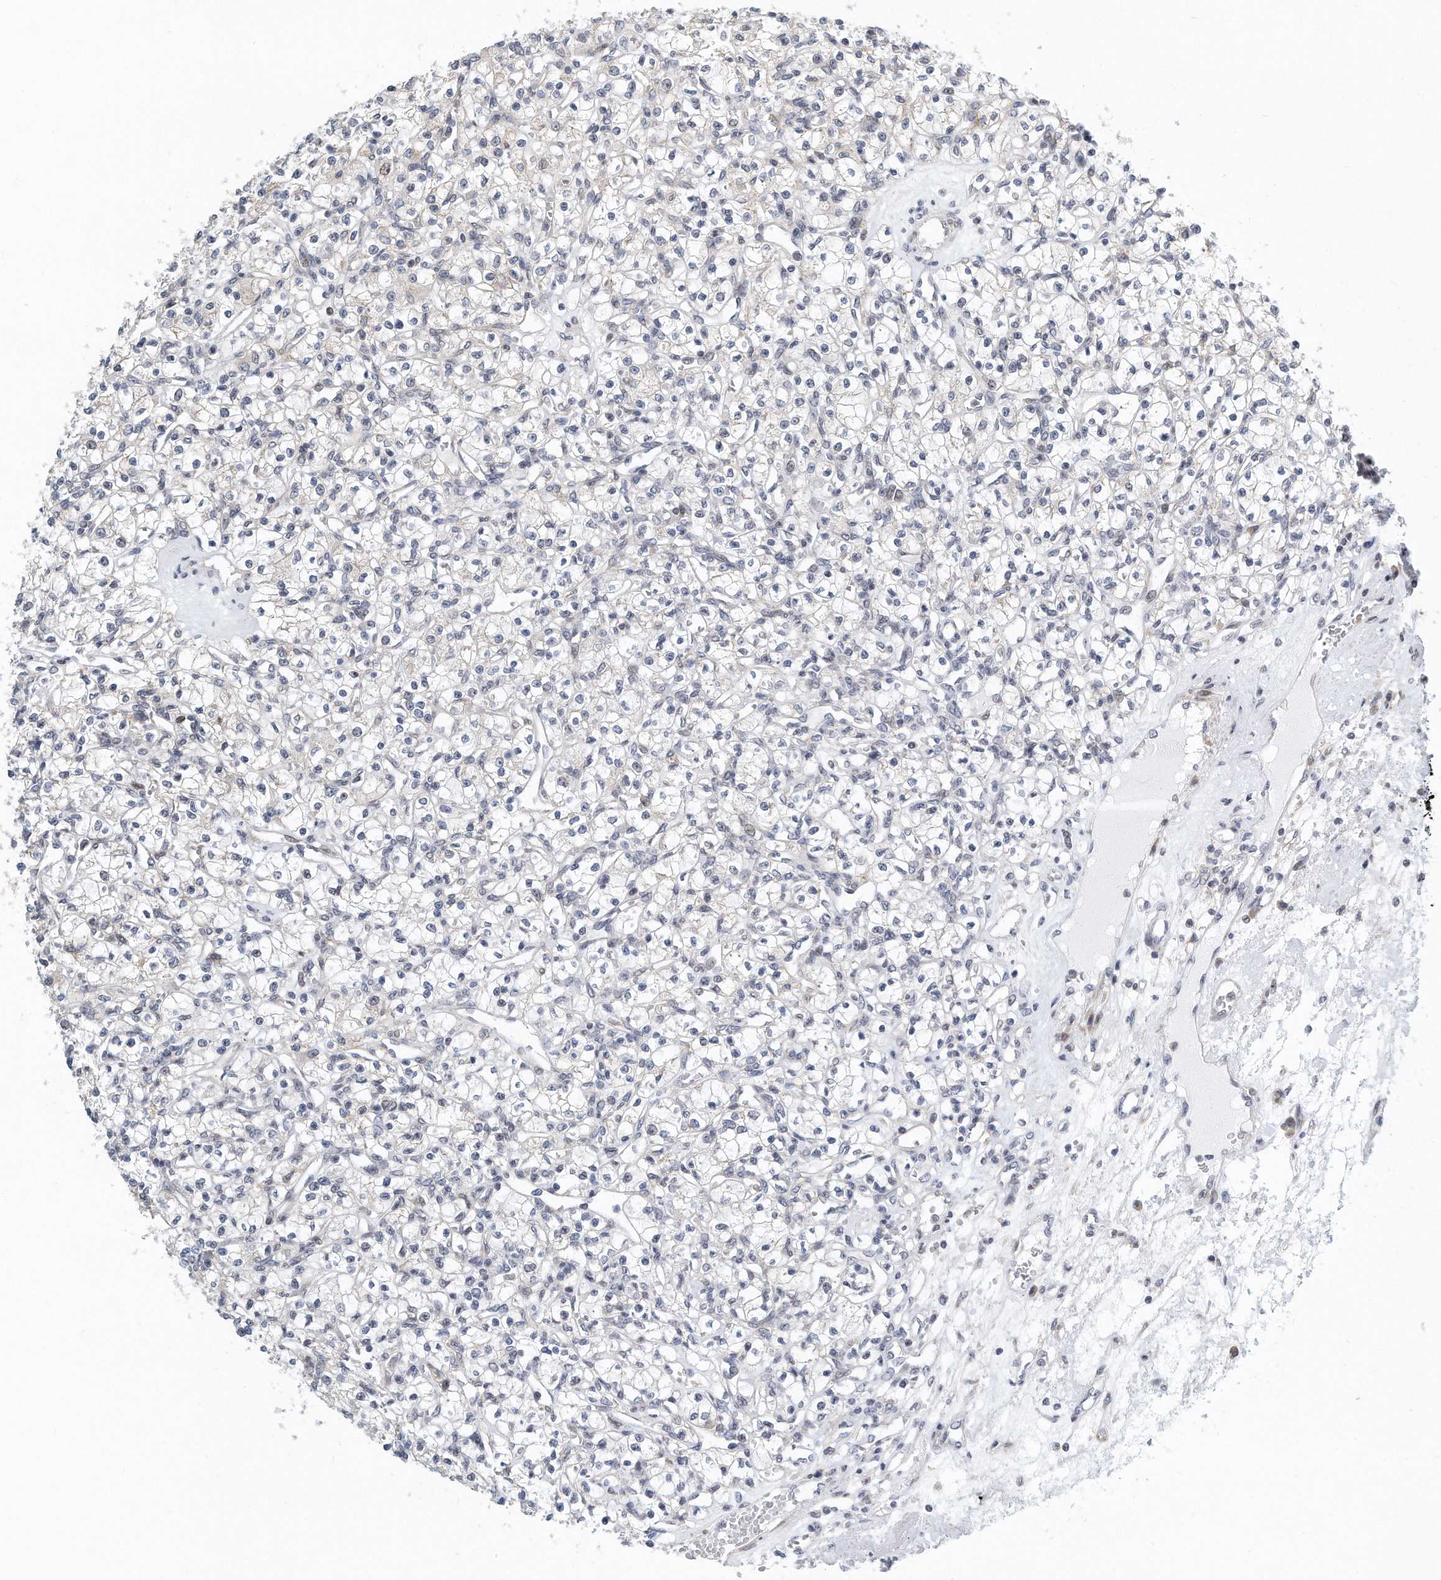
{"staining": {"intensity": "negative", "quantity": "none", "location": "none"}, "tissue": "renal cancer", "cell_type": "Tumor cells", "image_type": "cancer", "snomed": [{"axis": "morphology", "description": "Adenocarcinoma, NOS"}, {"axis": "topography", "description": "Kidney"}], "caption": "The IHC photomicrograph has no significant positivity in tumor cells of renal cancer (adenocarcinoma) tissue. Brightfield microscopy of immunohistochemistry stained with DAB (3,3'-diaminobenzidine) (brown) and hematoxylin (blue), captured at high magnification.", "gene": "VLDLR", "patient": {"sex": "female", "age": 59}}